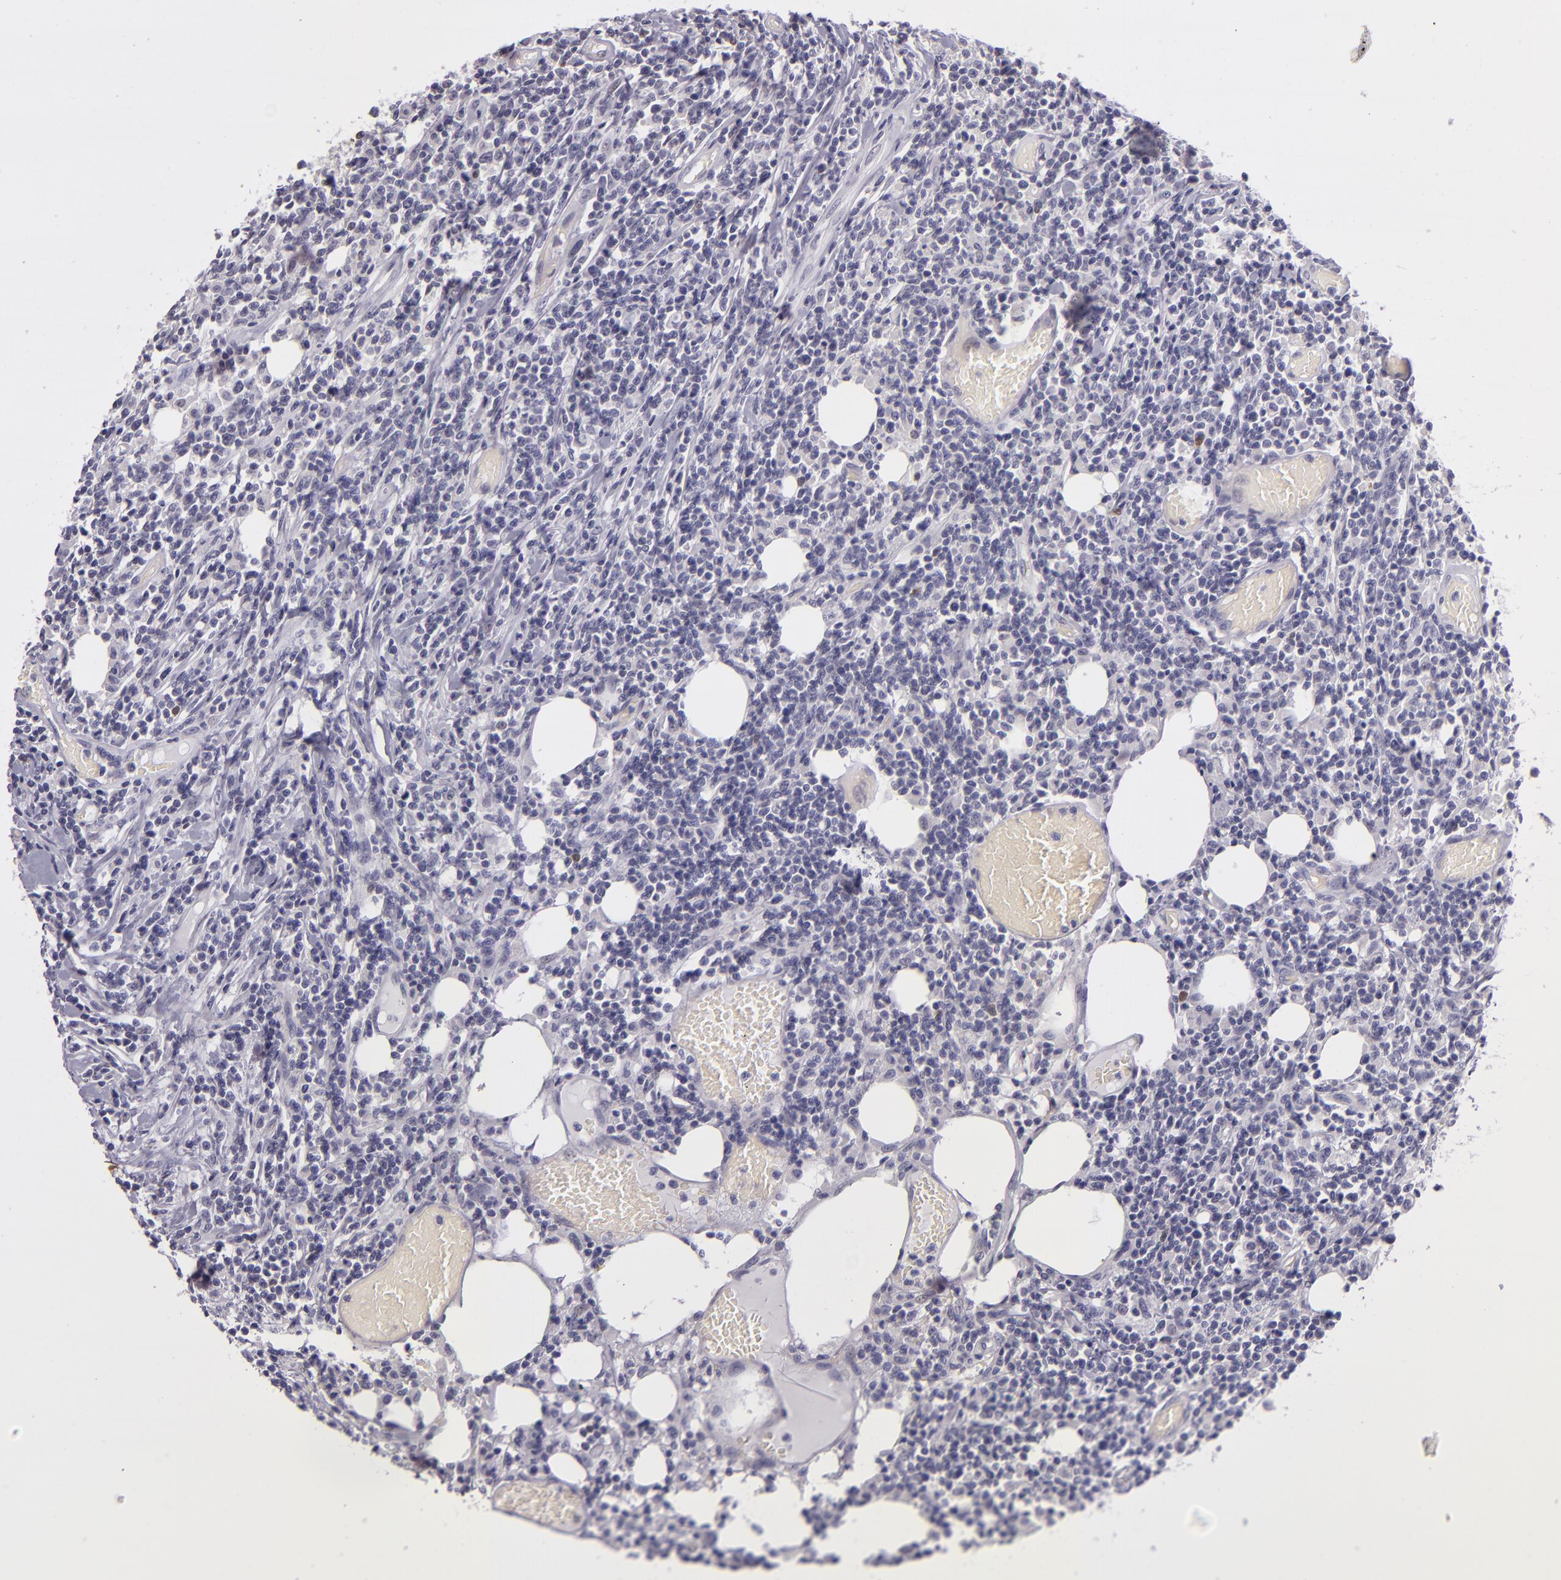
{"staining": {"intensity": "negative", "quantity": "none", "location": "none"}, "tissue": "lymphoma", "cell_type": "Tumor cells", "image_type": "cancer", "snomed": [{"axis": "morphology", "description": "Malignant lymphoma, non-Hodgkin's type, High grade"}, {"axis": "topography", "description": "Colon"}], "caption": "A micrograph of human malignant lymphoma, non-Hodgkin's type (high-grade) is negative for staining in tumor cells. (Stains: DAB (3,3'-diaminobenzidine) immunohistochemistry (IHC) with hematoxylin counter stain, Microscopy: brightfield microscopy at high magnification).", "gene": "SNCB", "patient": {"sex": "male", "age": 82}}